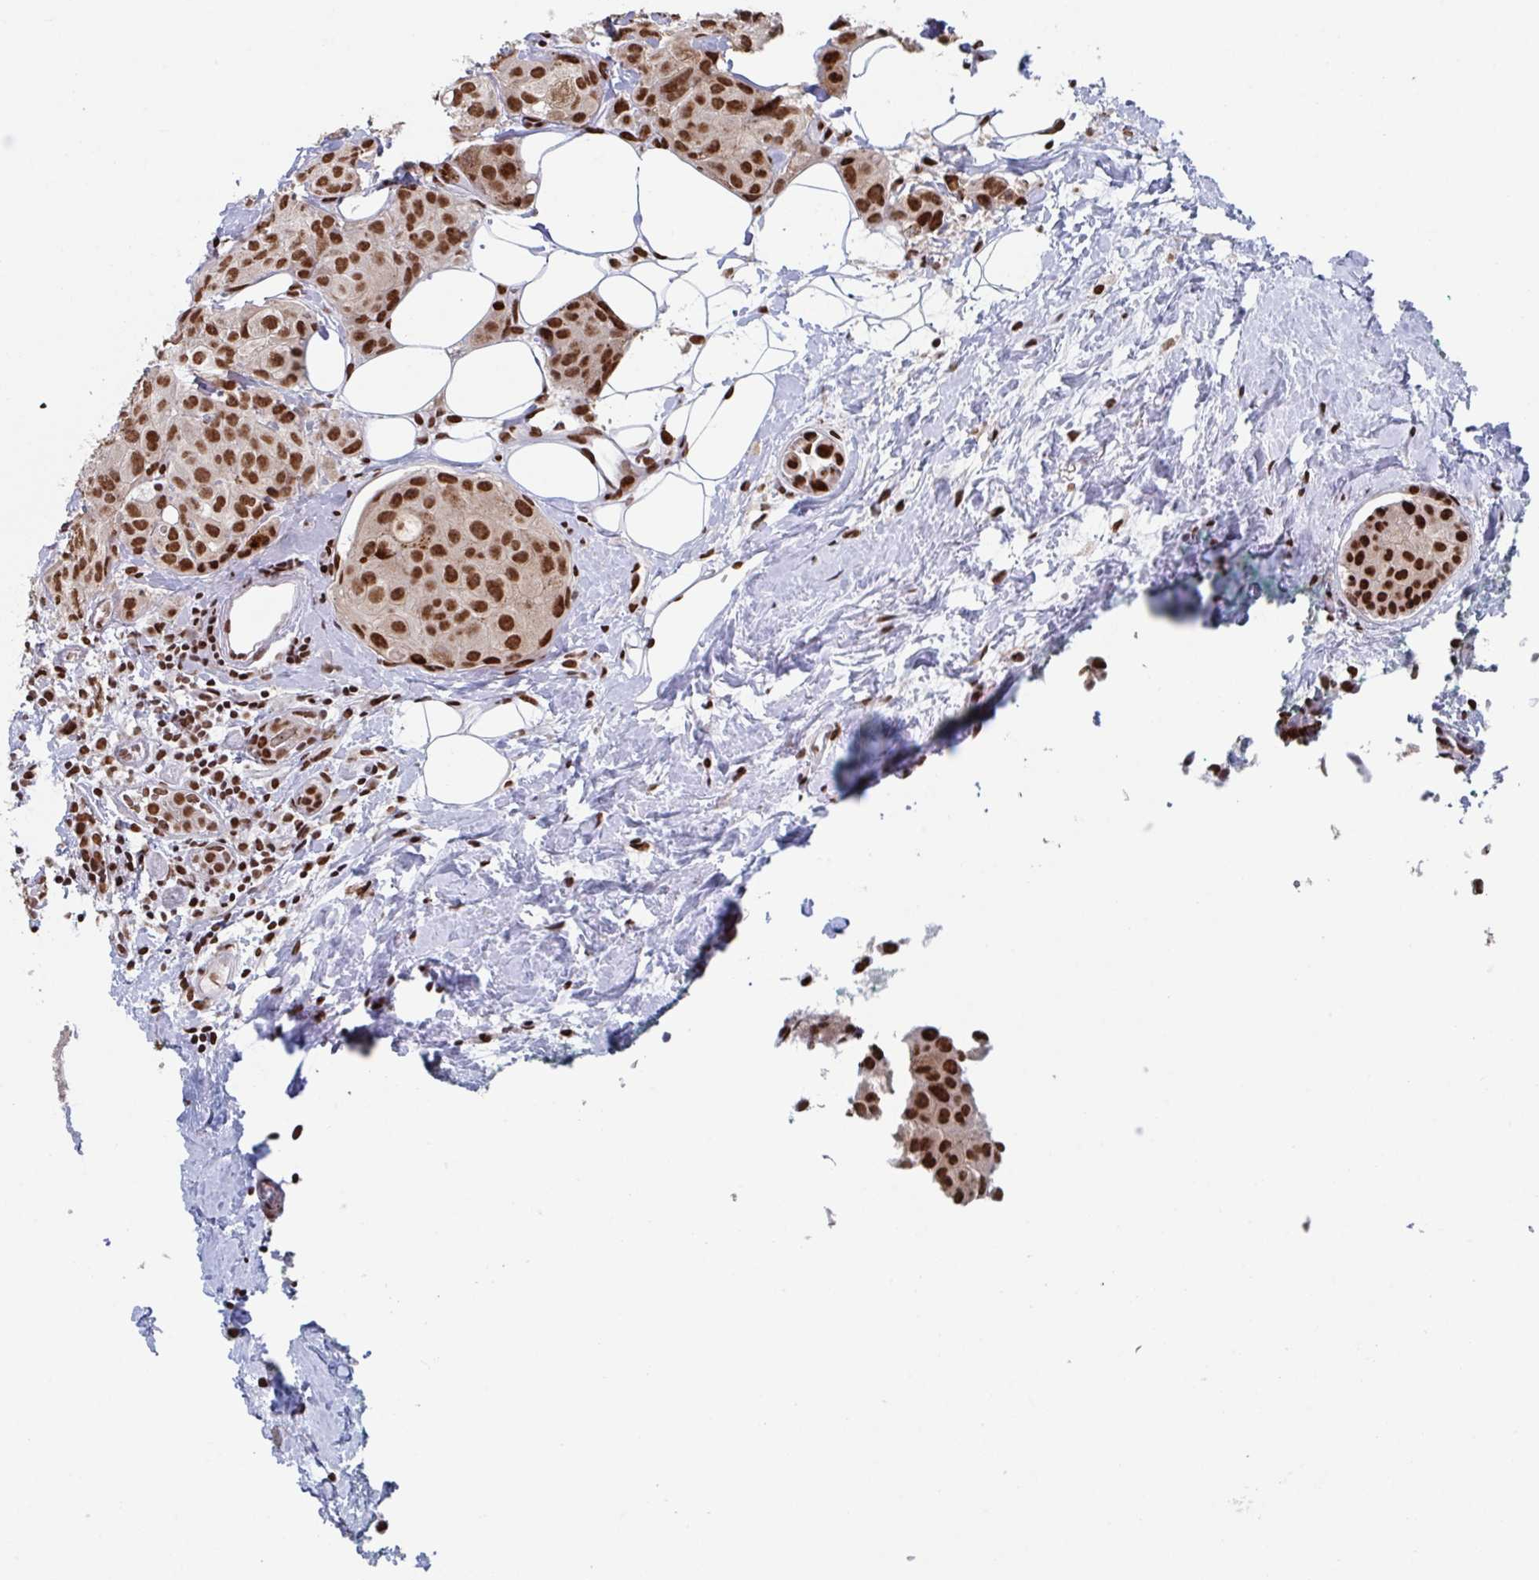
{"staining": {"intensity": "strong", "quantity": ">75%", "location": "nuclear"}, "tissue": "breast cancer", "cell_type": "Tumor cells", "image_type": "cancer", "snomed": [{"axis": "morphology", "description": "Duct carcinoma"}, {"axis": "topography", "description": "Breast"}], "caption": "IHC of human breast infiltrating ductal carcinoma reveals high levels of strong nuclear expression in approximately >75% of tumor cells.", "gene": "ZNF607", "patient": {"sex": "female", "age": 43}}